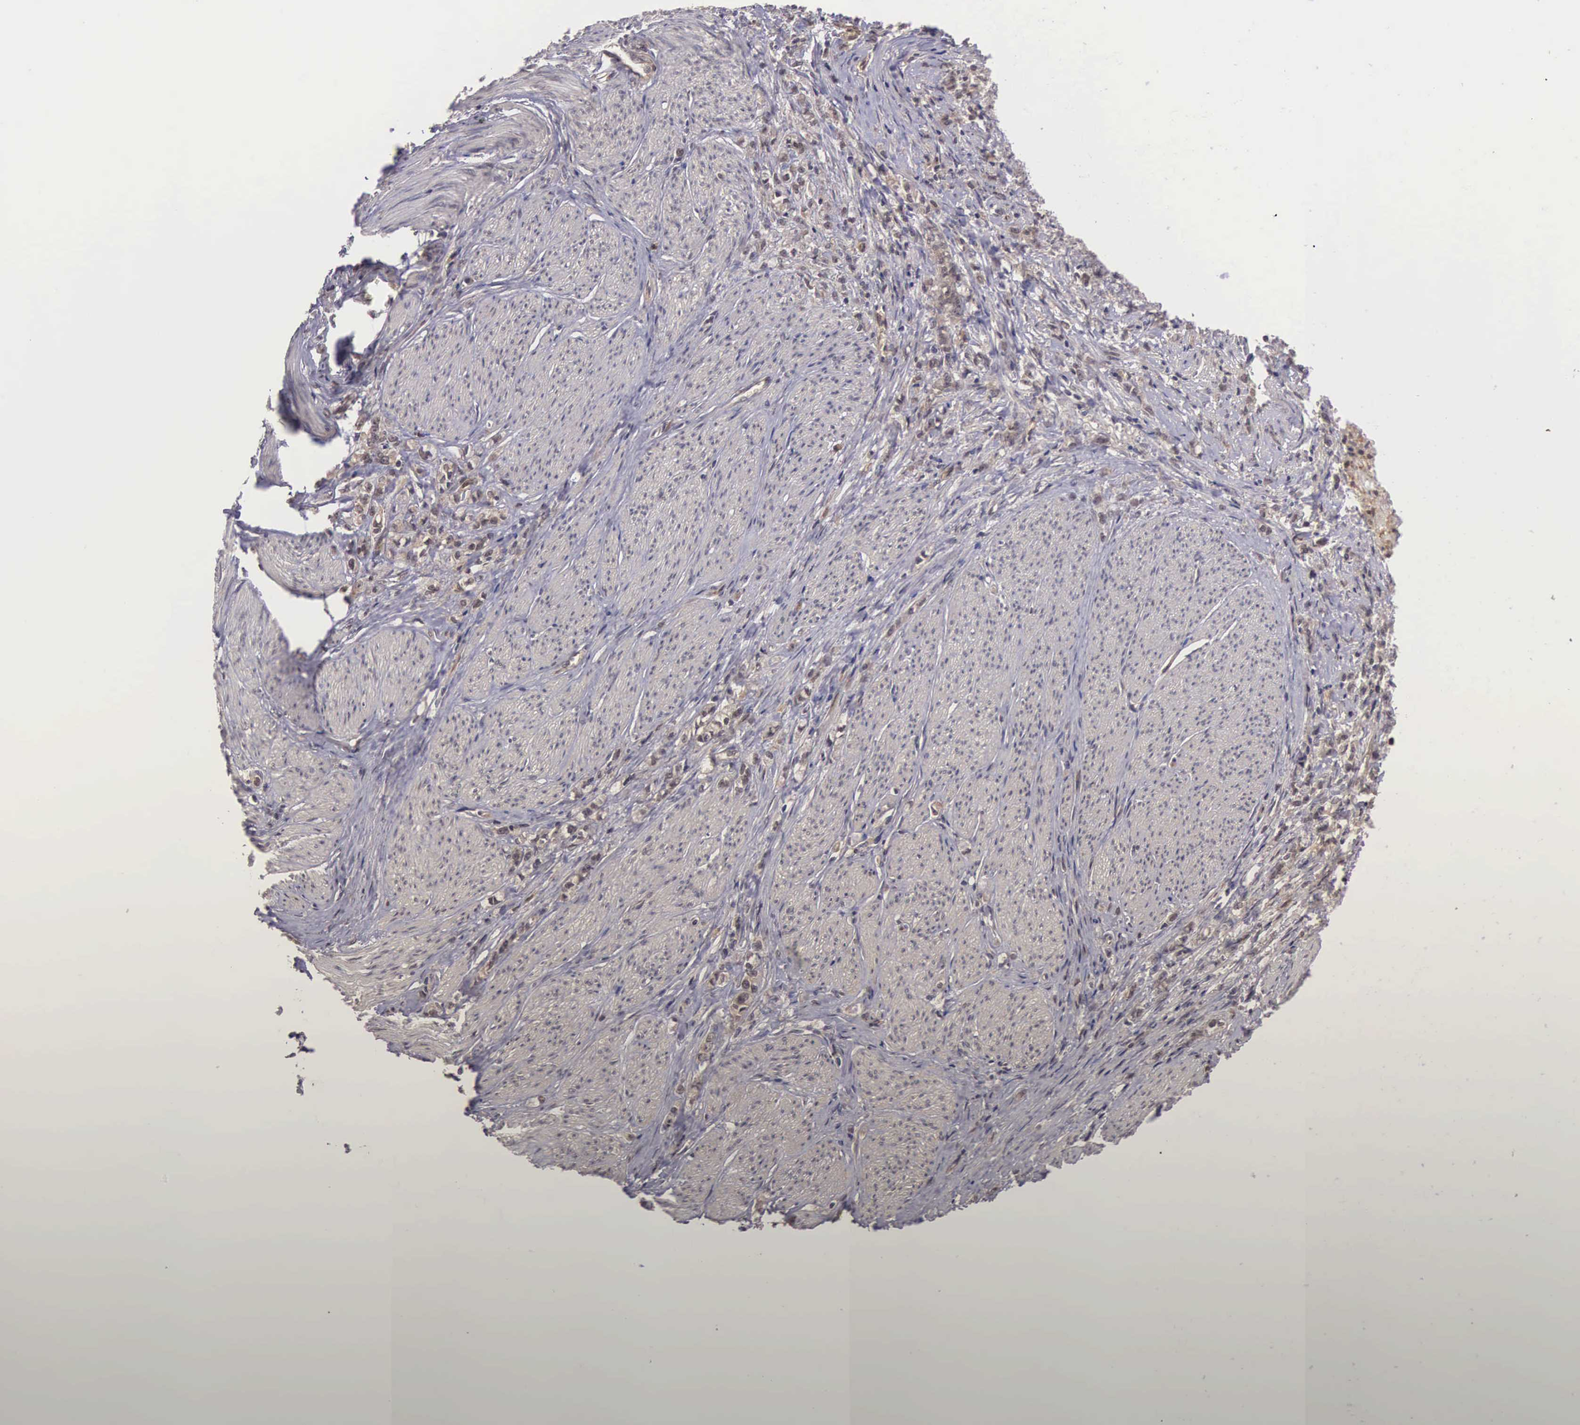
{"staining": {"intensity": "weak", "quantity": ">75%", "location": "cytoplasmic/membranous"}, "tissue": "stomach cancer", "cell_type": "Tumor cells", "image_type": "cancer", "snomed": [{"axis": "morphology", "description": "Adenocarcinoma, NOS"}, {"axis": "topography", "description": "Stomach"}], "caption": "The histopathology image reveals a brown stain indicating the presence of a protein in the cytoplasmic/membranous of tumor cells in stomach cancer (adenocarcinoma).", "gene": "VASH1", "patient": {"sex": "male", "age": 72}}